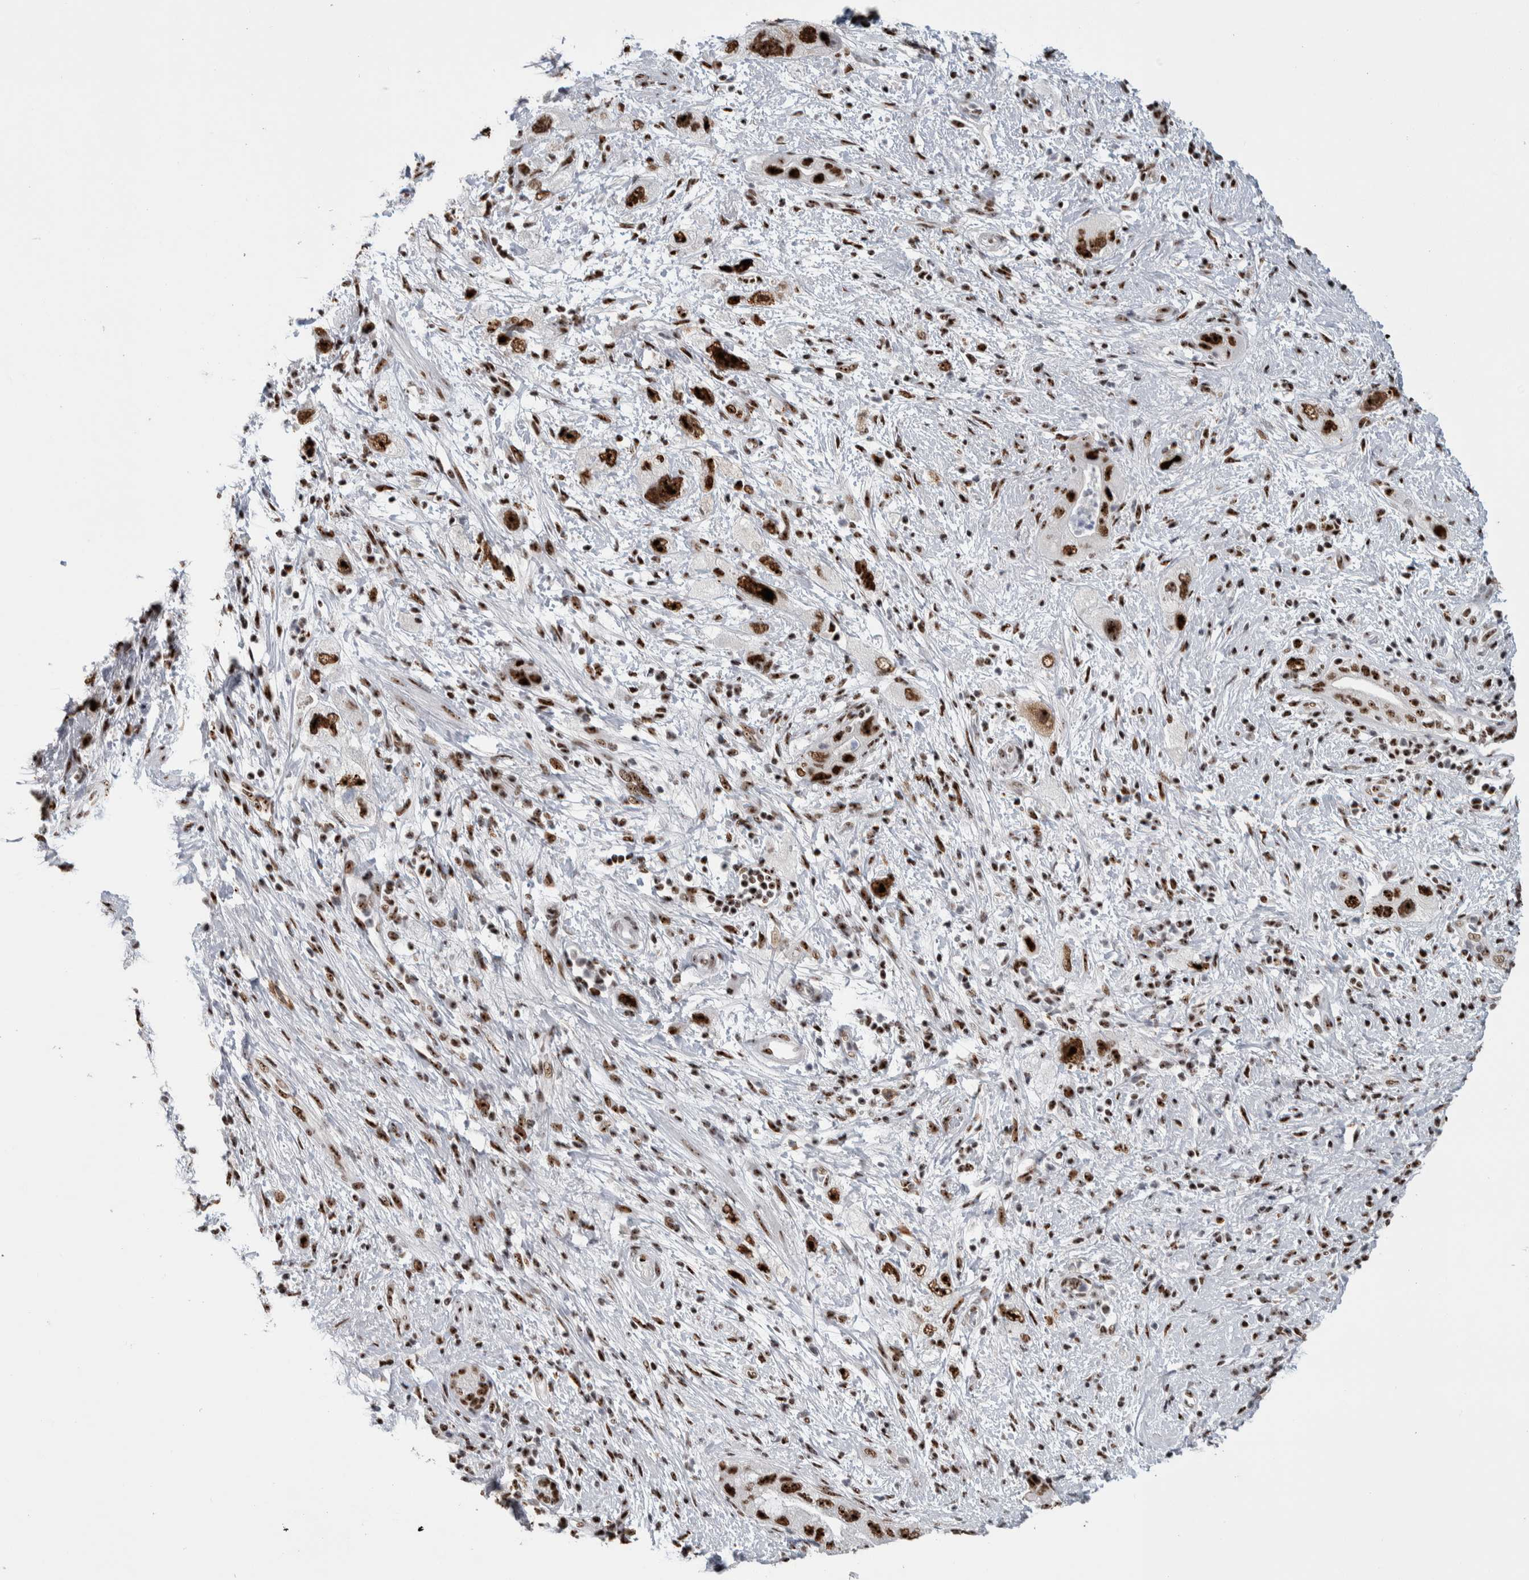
{"staining": {"intensity": "strong", "quantity": ">75%", "location": "nuclear"}, "tissue": "pancreatic cancer", "cell_type": "Tumor cells", "image_type": "cancer", "snomed": [{"axis": "morphology", "description": "Adenocarcinoma, NOS"}, {"axis": "topography", "description": "Pancreas"}], "caption": "Pancreatic cancer stained for a protein (brown) demonstrates strong nuclear positive positivity in approximately >75% of tumor cells.", "gene": "NCL", "patient": {"sex": "female", "age": 73}}